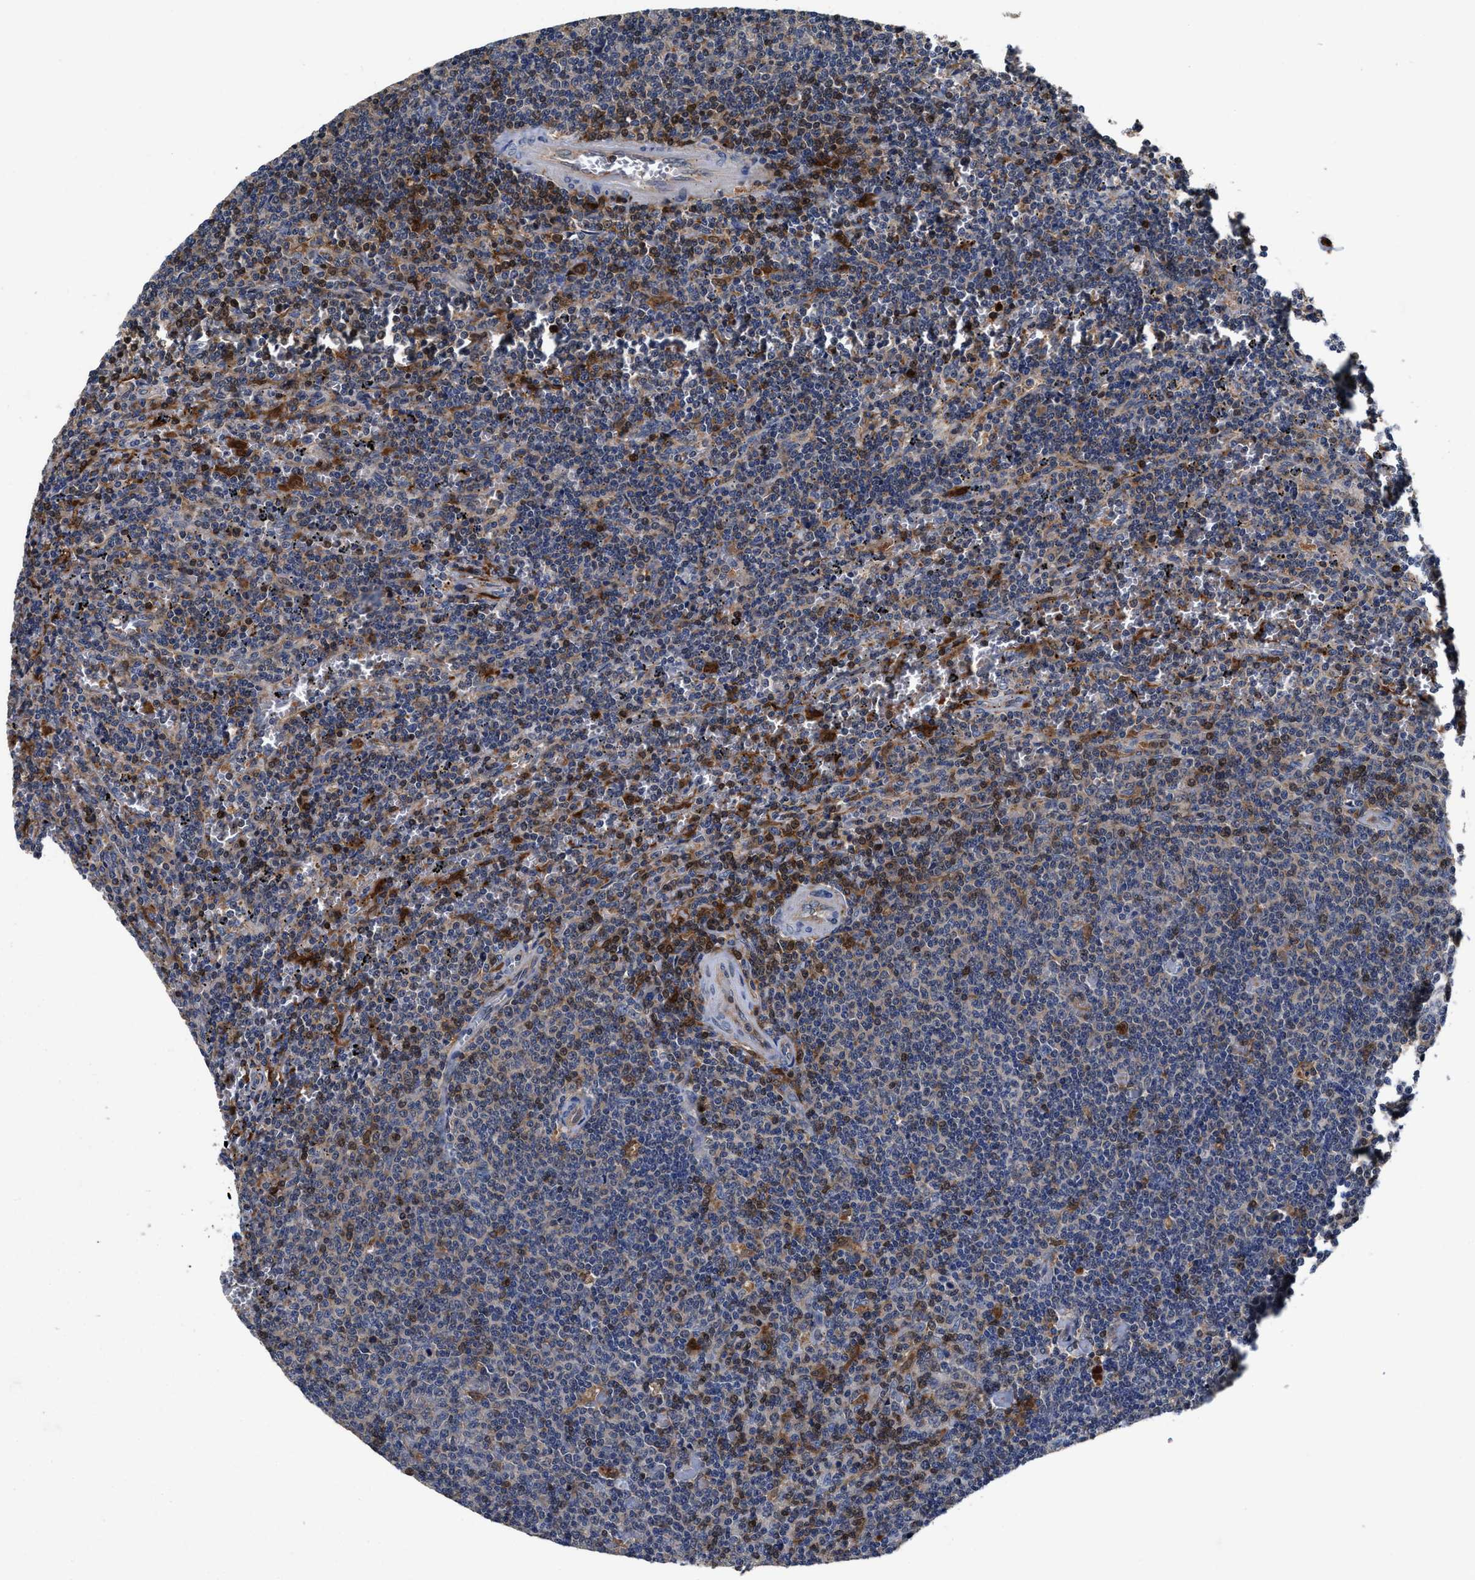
{"staining": {"intensity": "moderate", "quantity": "<25%", "location": "cytoplasmic/membranous,nuclear"}, "tissue": "lymphoma", "cell_type": "Tumor cells", "image_type": "cancer", "snomed": [{"axis": "morphology", "description": "Malignant lymphoma, non-Hodgkin's type, Low grade"}, {"axis": "topography", "description": "Spleen"}], "caption": "Tumor cells exhibit low levels of moderate cytoplasmic/membranous and nuclear positivity in approximately <25% of cells in human lymphoma.", "gene": "RGS10", "patient": {"sex": "female", "age": 50}}